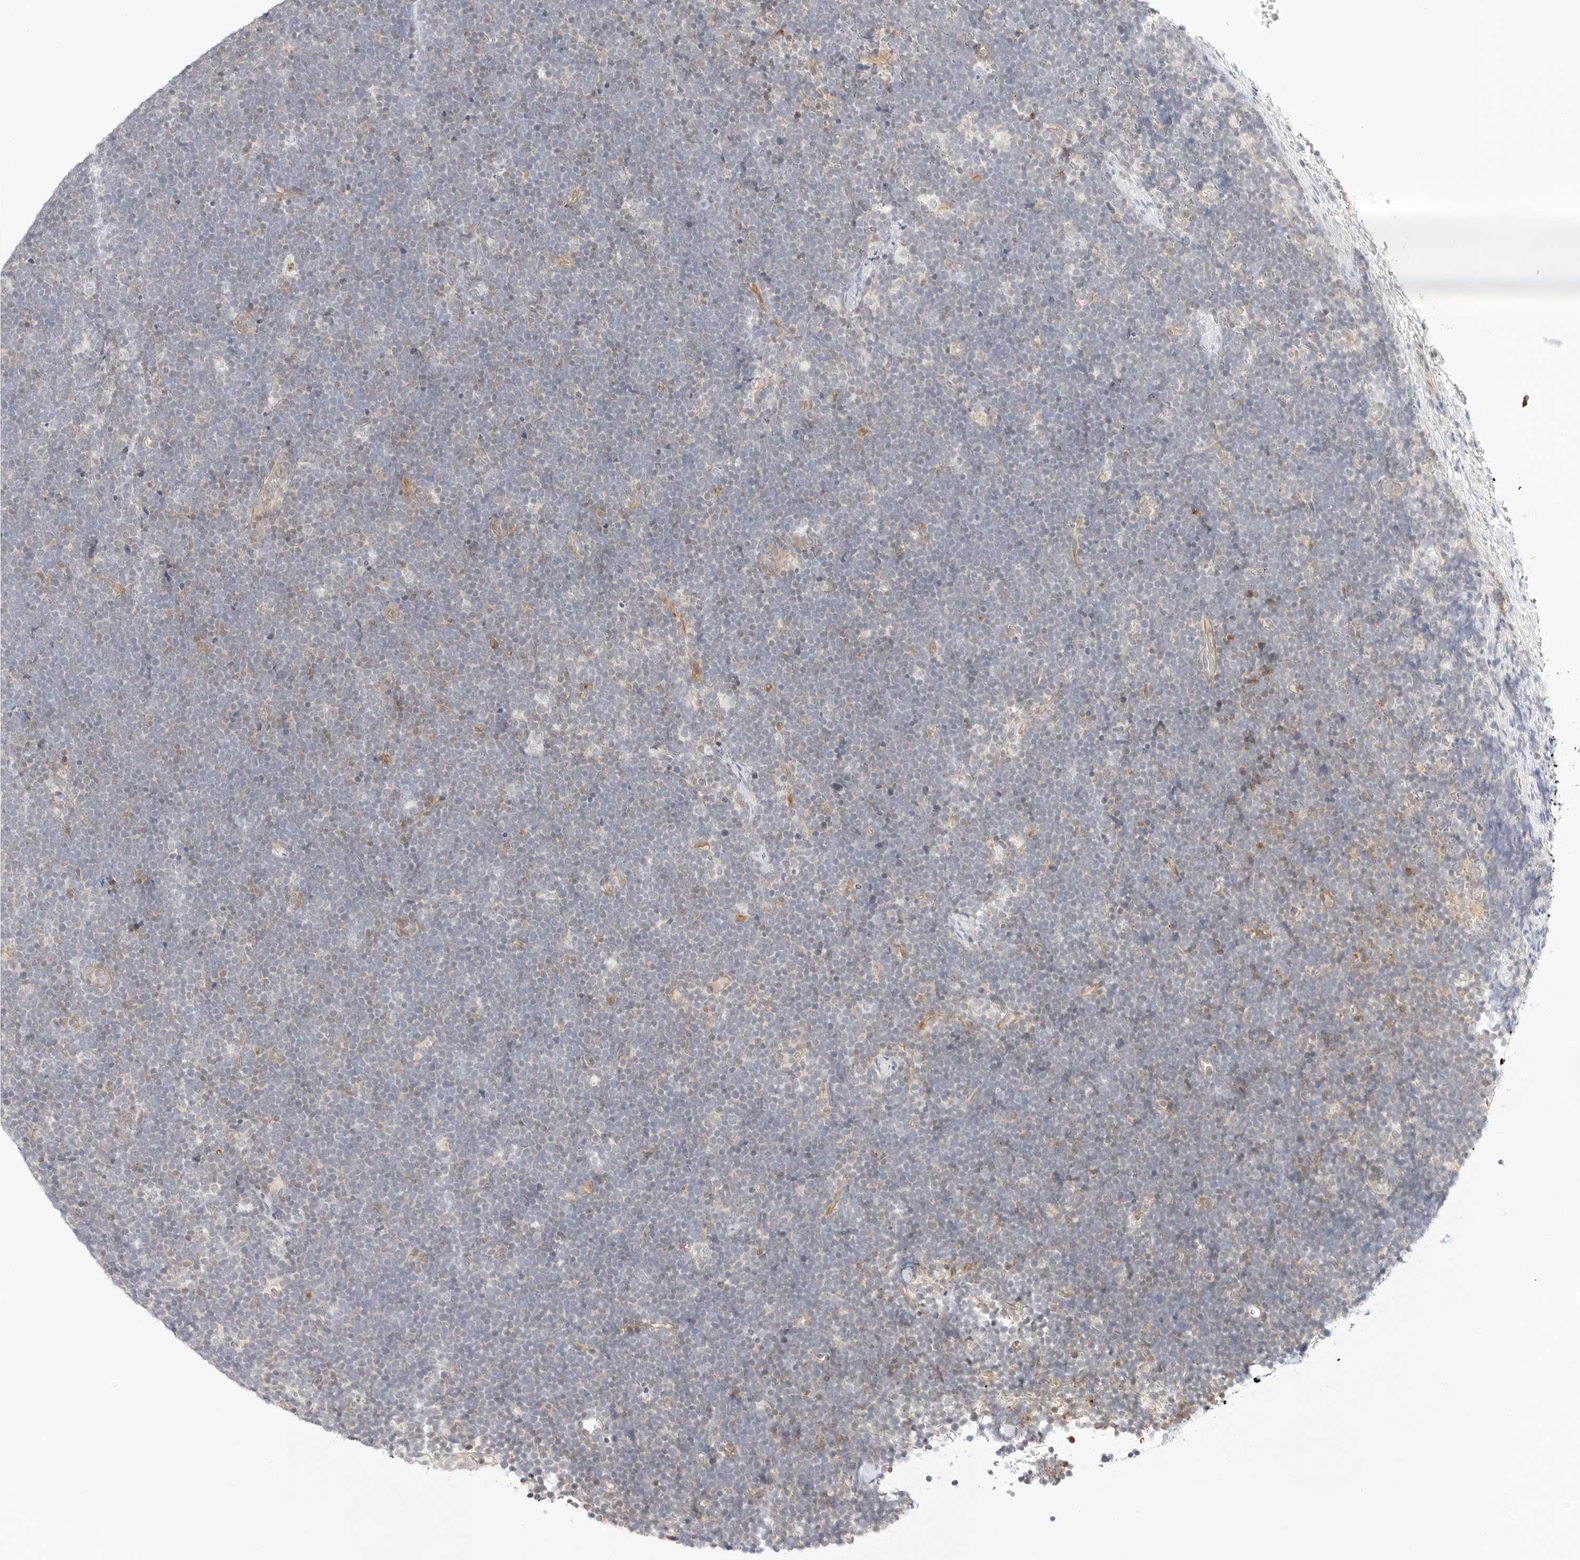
{"staining": {"intensity": "negative", "quantity": "none", "location": "none"}, "tissue": "lymphoma", "cell_type": "Tumor cells", "image_type": "cancer", "snomed": [{"axis": "morphology", "description": "Malignant lymphoma, non-Hodgkin's type, High grade"}, {"axis": "topography", "description": "Lymph node"}], "caption": "High-grade malignant lymphoma, non-Hodgkin's type was stained to show a protein in brown. There is no significant staining in tumor cells.", "gene": "OSCP1", "patient": {"sex": "male", "age": 13}}